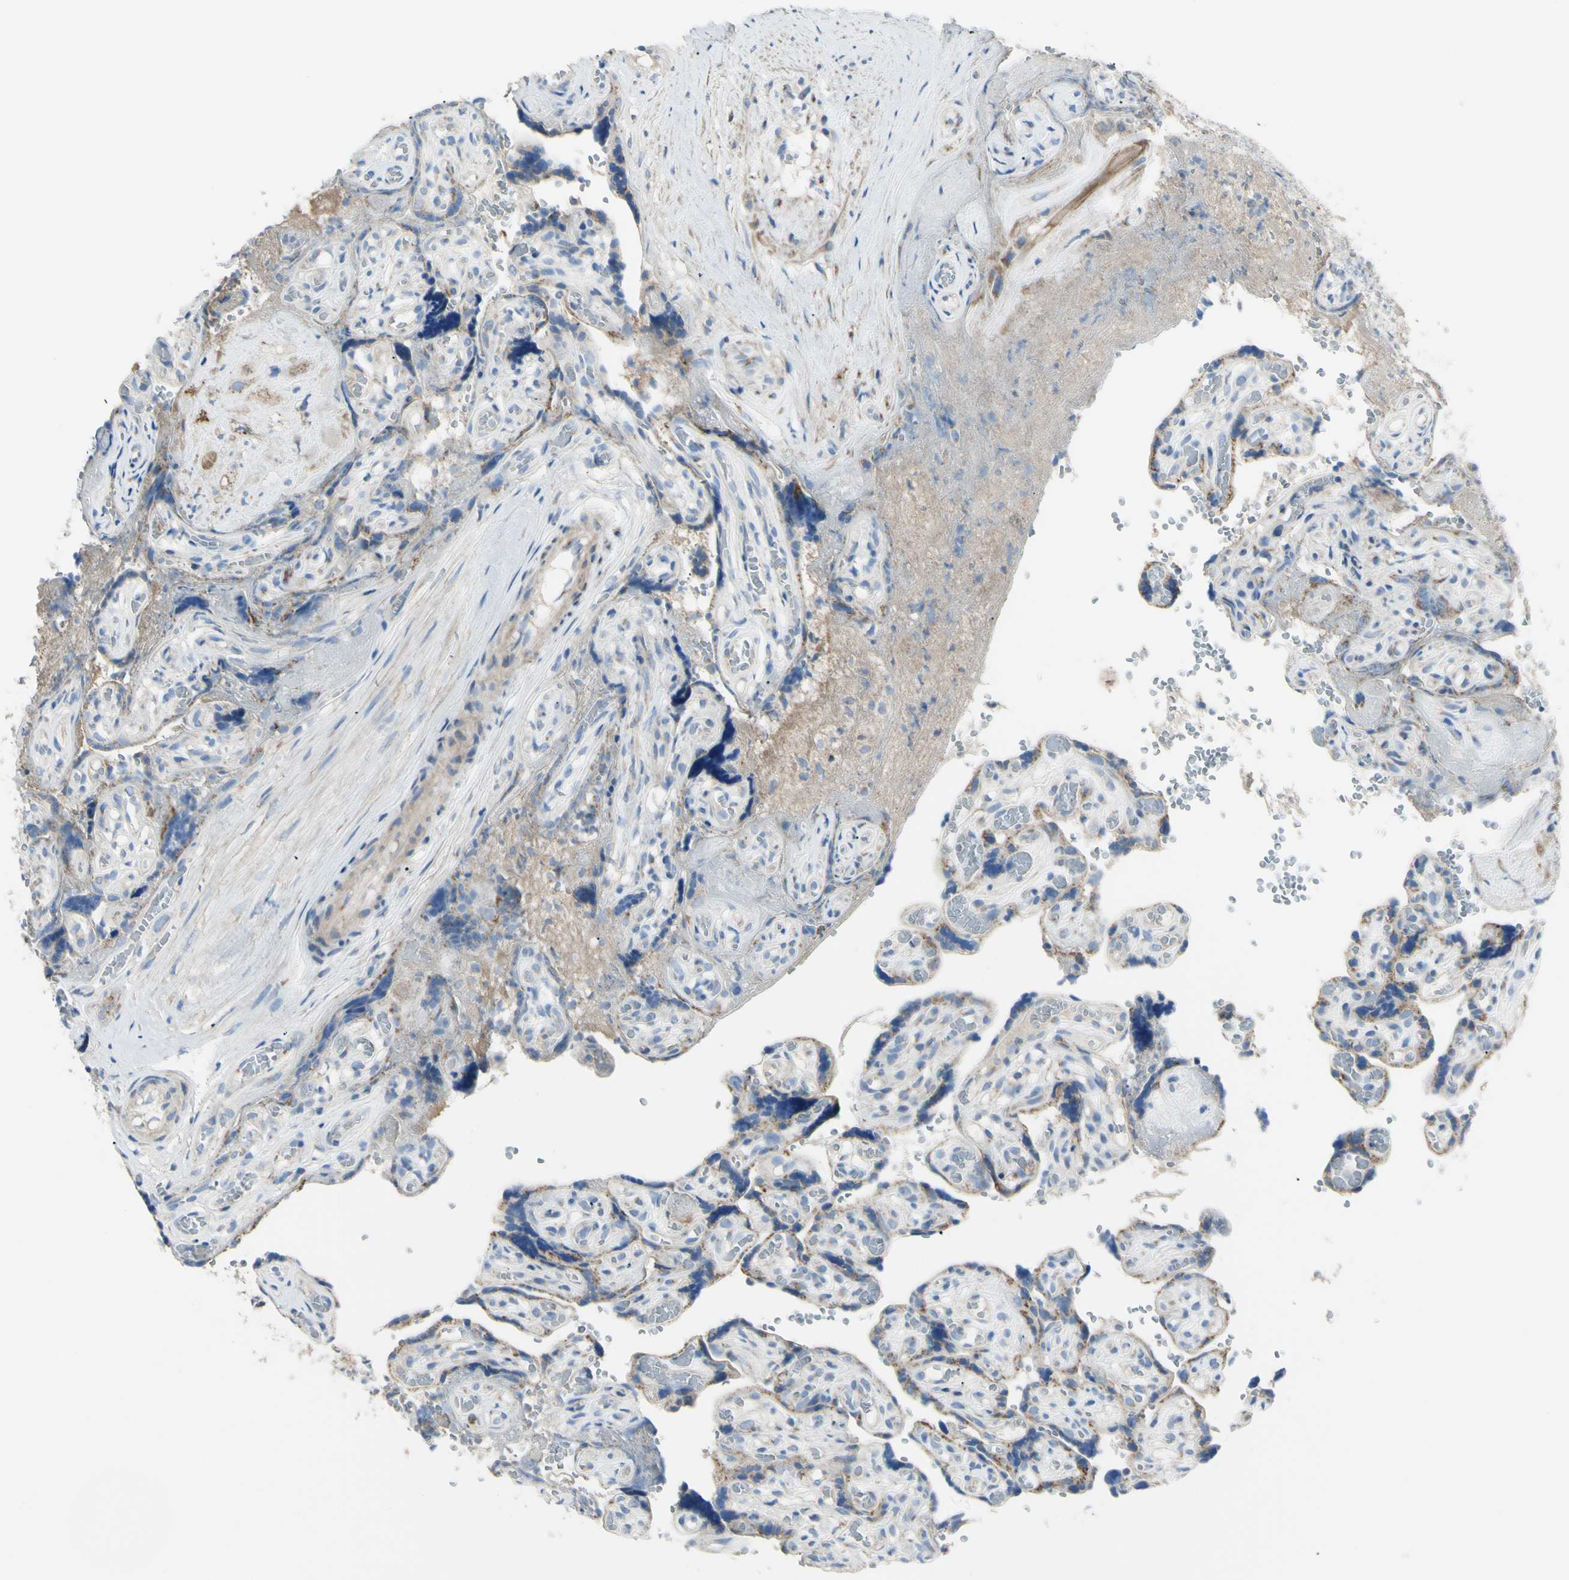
{"staining": {"intensity": "moderate", "quantity": "25%-75%", "location": "cytoplasmic/membranous"}, "tissue": "placenta", "cell_type": "Decidual cells", "image_type": "normal", "snomed": [{"axis": "morphology", "description": "Normal tissue, NOS"}, {"axis": "topography", "description": "Placenta"}], "caption": "IHC photomicrograph of normal human placenta stained for a protein (brown), which reveals medium levels of moderate cytoplasmic/membranous staining in approximately 25%-75% of decidual cells.", "gene": "B4GALT3", "patient": {"sex": "female", "age": 30}}